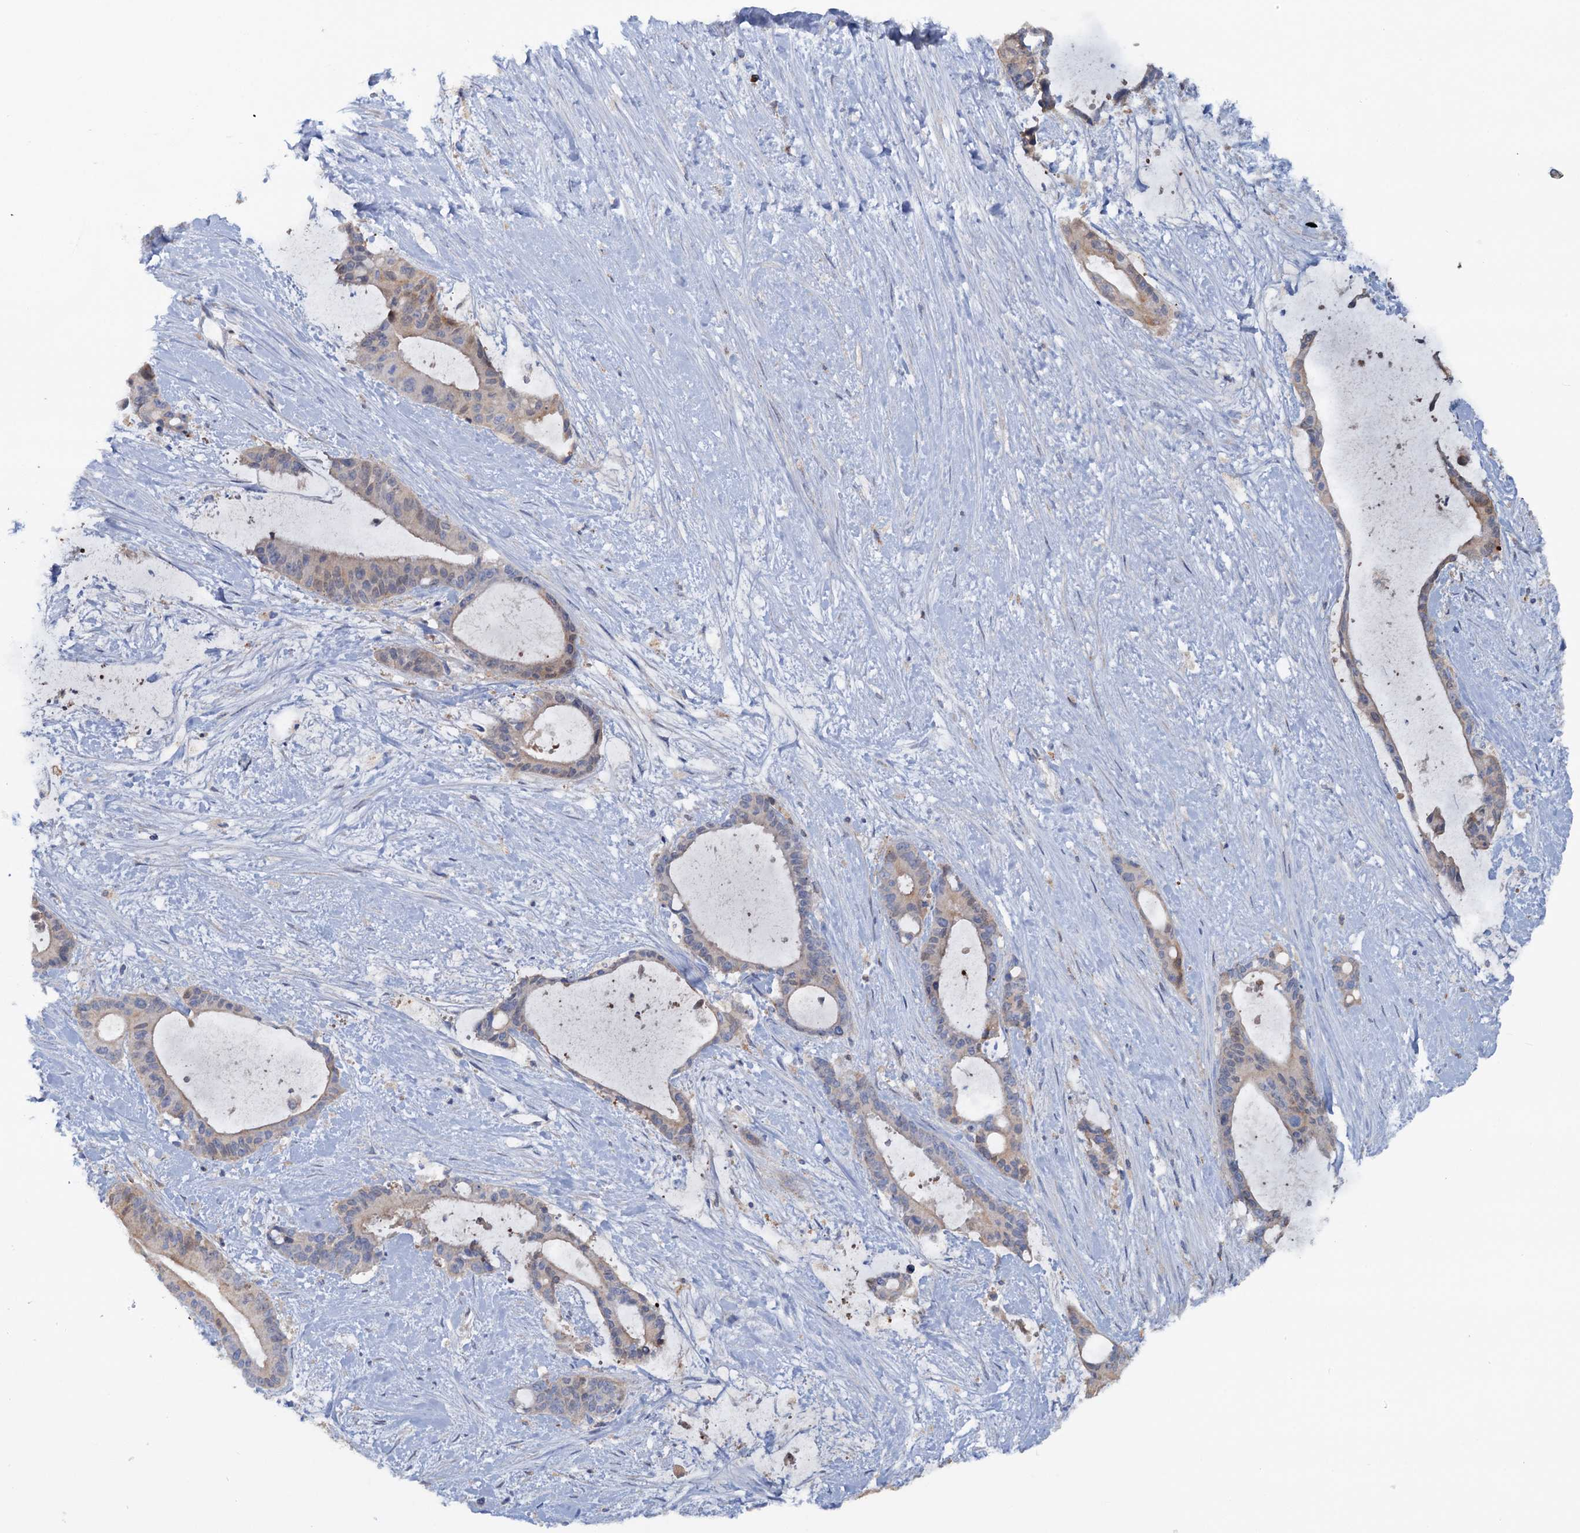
{"staining": {"intensity": "weak", "quantity": "<25%", "location": "cytoplasmic/membranous"}, "tissue": "liver cancer", "cell_type": "Tumor cells", "image_type": "cancer", "snomed": [{"axis": "morphology", "description": "Normal tissue, NOS"}, {"axis": "morphology", "description": "Cholangiocarcinoma"}, {"axis": "topography", "description": "Liver"}, {"axis": "topography", "description": "Peripheral nerve tissue"}], "caption": "IHC image of cholangiocarcinoma (liver) stained for a protein (brown), which shows no staining in tumor cells. (Stains: DAB (3,3'-diaminobenzidine) immunohistochemistry (IHC) with hematoxylin counter stain, Microscopy: brightfield microscopy at high magnification).", "gene": "IL17RD", "patient": {"sex": "female", "age": 73}}